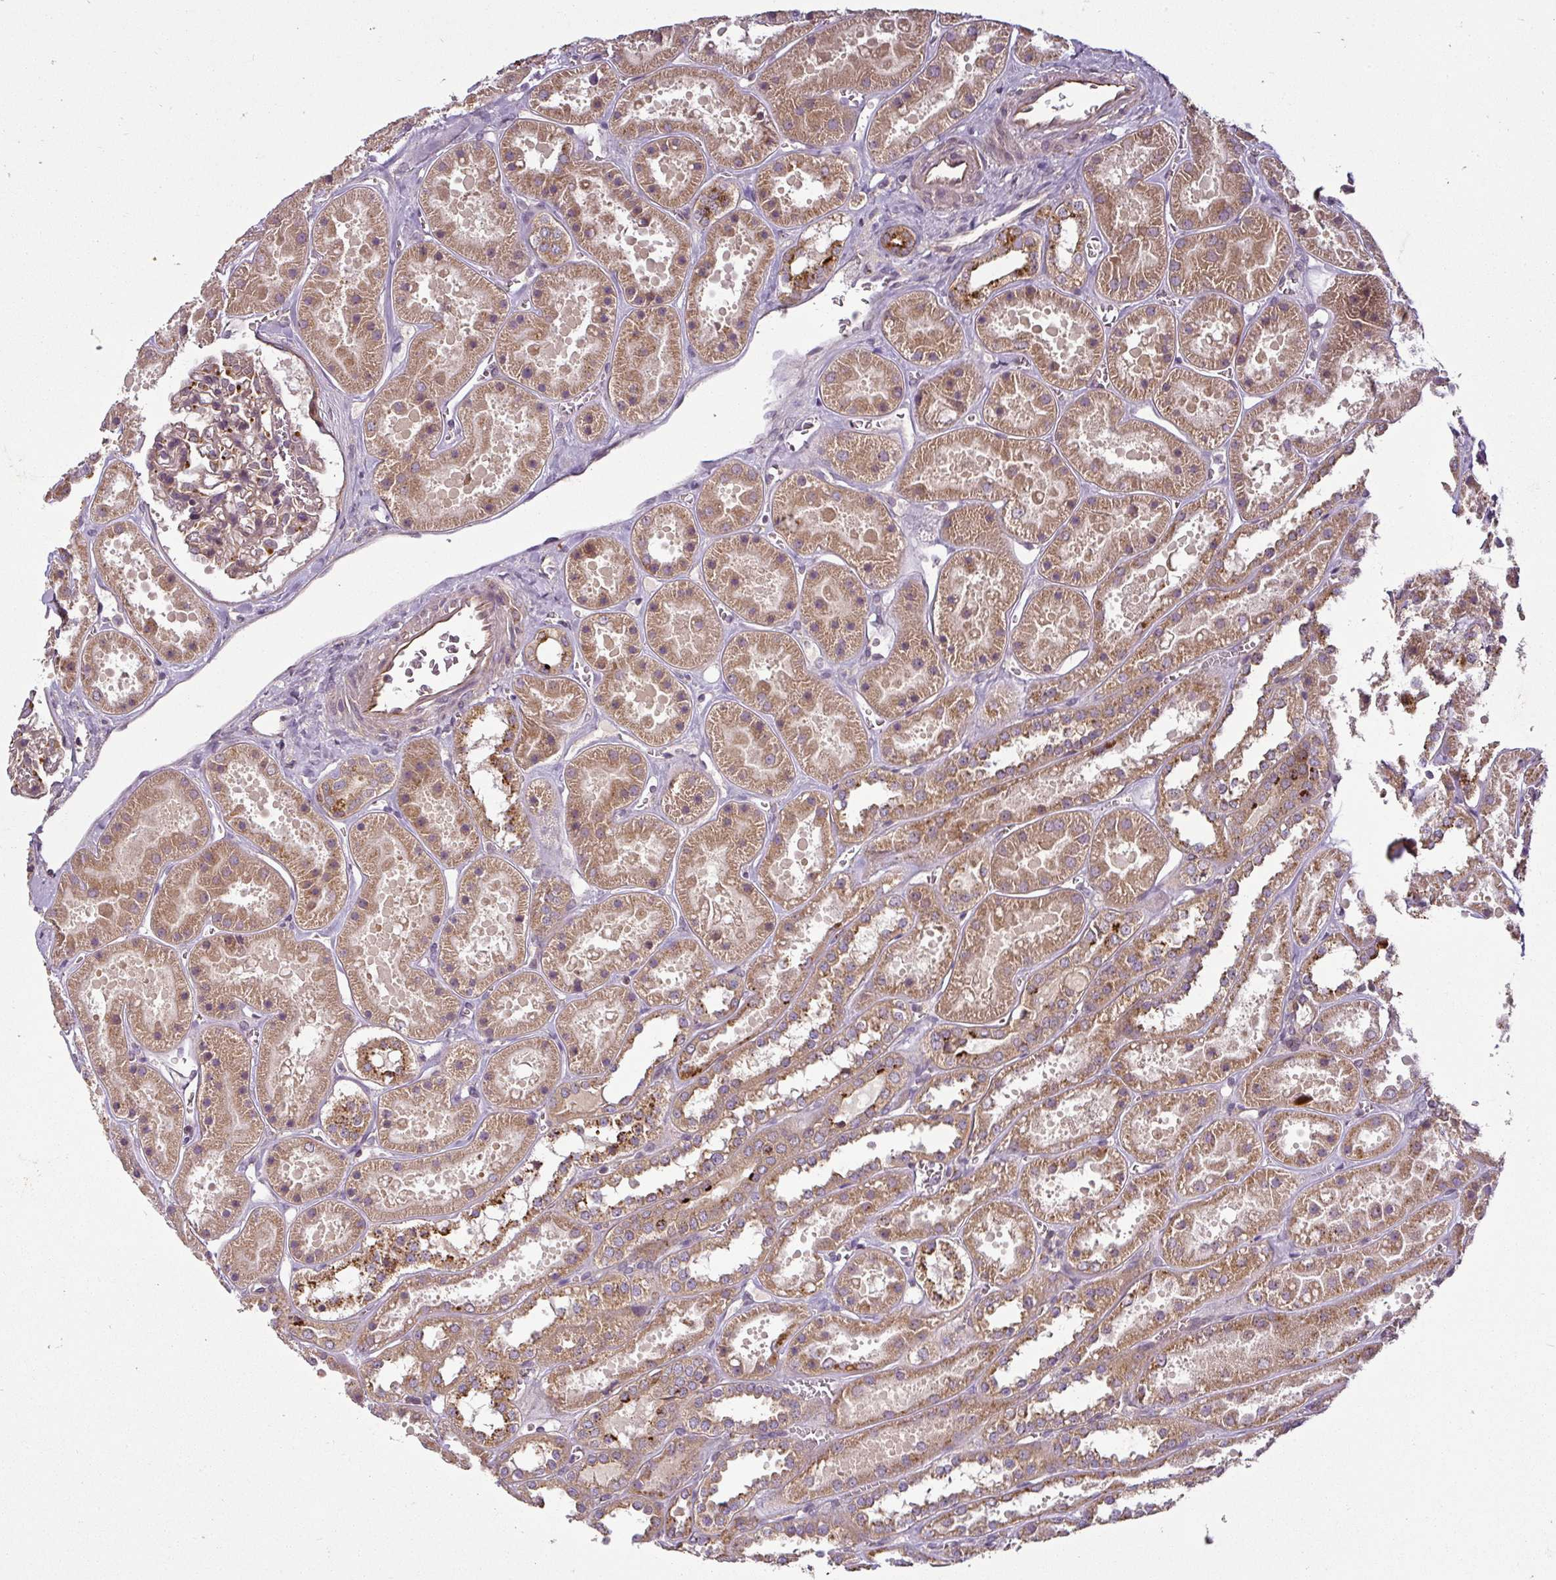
{"staining": {"intensity": "moderate", "quantity": "25%-75%", "location": "cytoplasmic/membranous"}, "tissue": "kidney", "cell_type": "Cells in glomeruli", "image_type": "normal", "snomed": [{"axis": "morphology", "description": "Normal tissue, NOS"}, {"axis": "topography", "description": "Kidney"}], "caption": "Immunohistochemistry (IHC) of unremarkable kidney reveals medium levels of moderate cytoplasmic/membranous expression in about 25%-75% of cells in glomeruli. The protein of interest is shown in brown color, while the nuclei are stained blue.", "gene": "DIMT1", "patient": {"sex": "female", "age": 41}}